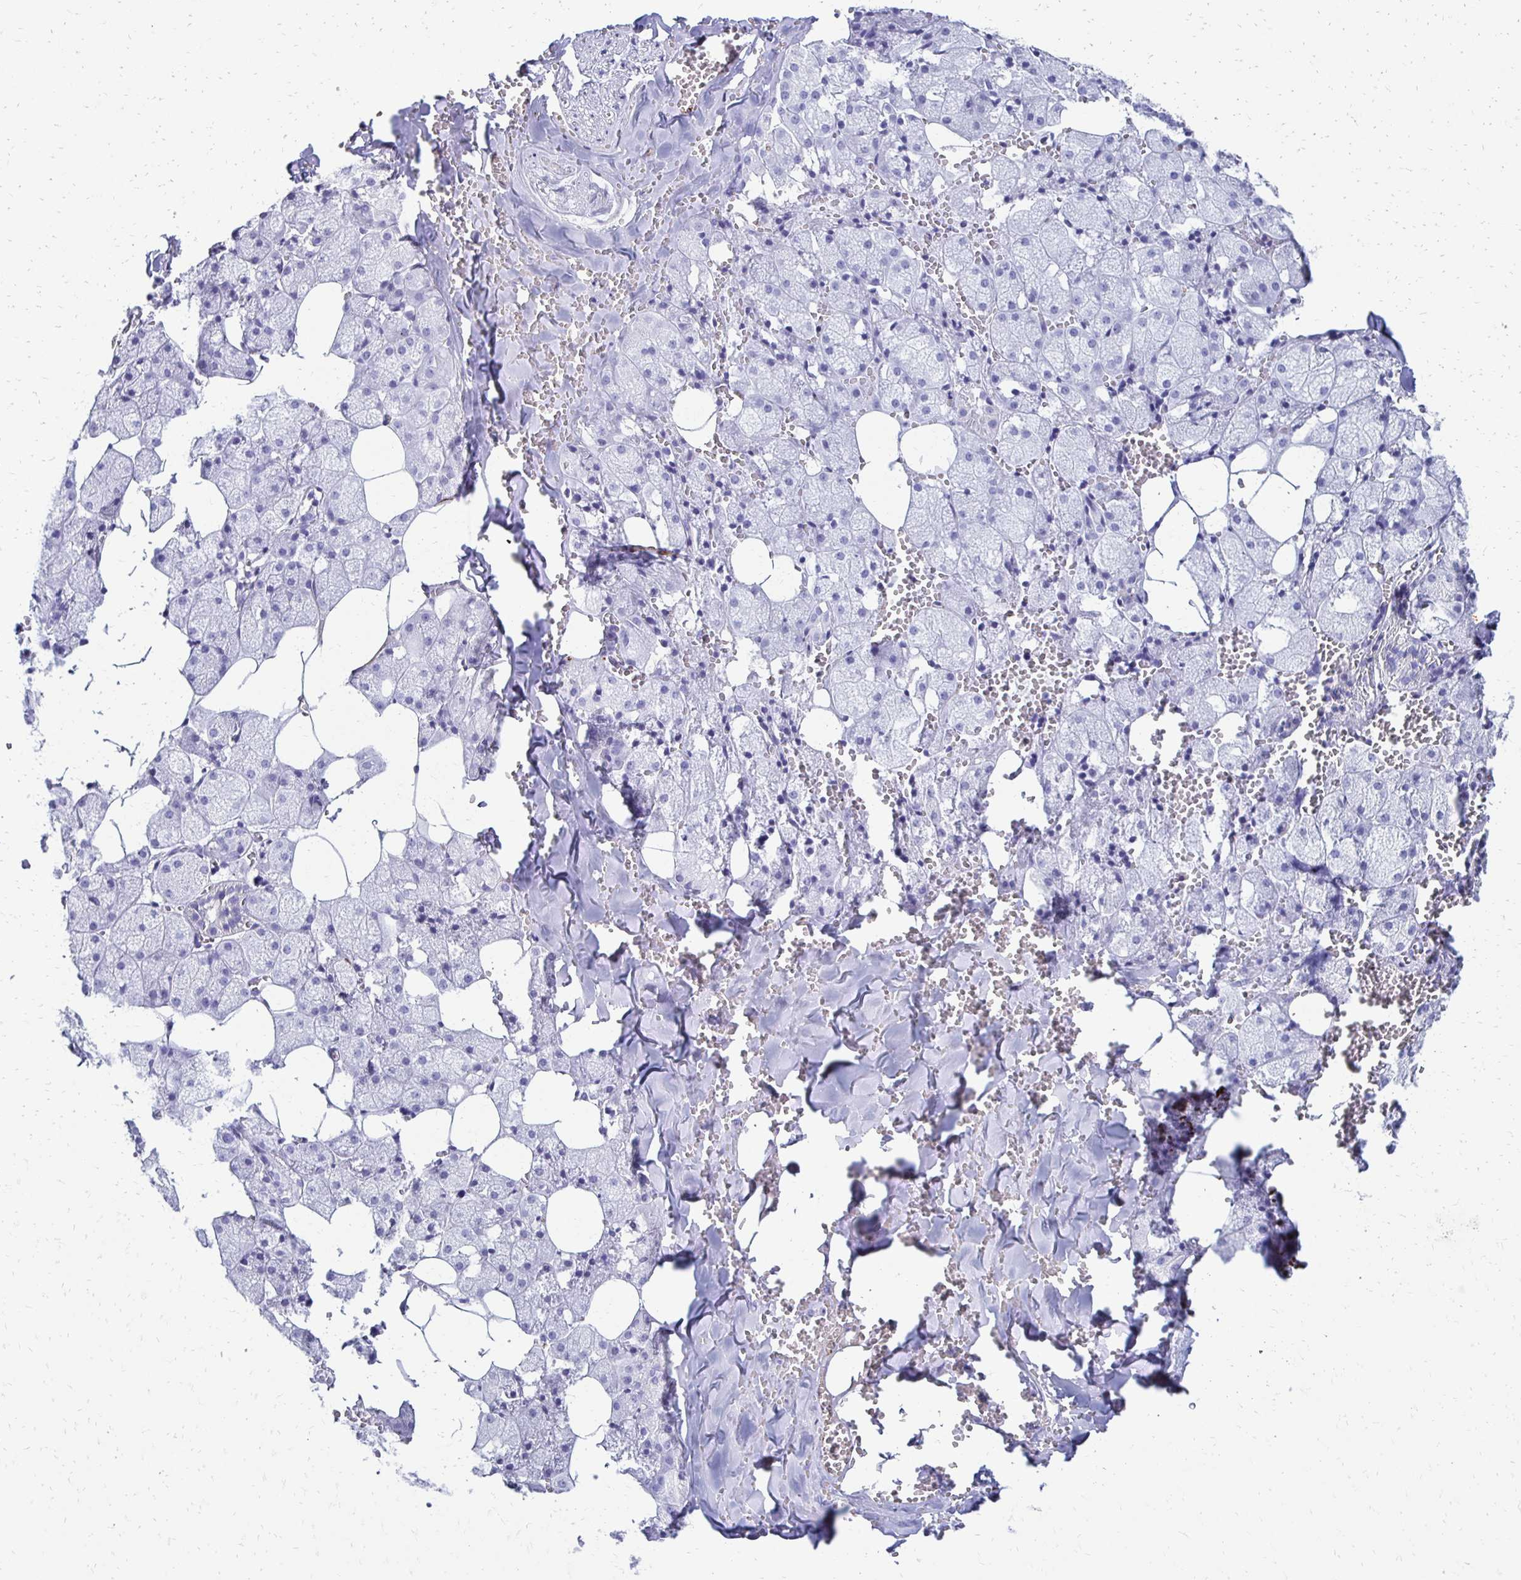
{"staining": {"intensity": "negative", "quantity": "none", "location": "none"}, "tissue": "salivary gland", "cell_type": "Glandular cells", "image_type": "normal", "snomed": [{"axis": "morphology", "description": "Normal tissue, NOS"}, {"axis": "topography", "description": "Salivary gland"}, {"axis": "topography", "description": "Peripheral nerve tissue"}], "caption": "This is an IHC micrograph of unremarkable human salivary gland. There is no positivity in glandular cells.", "gene": "TMEM54", "patient": {"sex": "male", "age": 38}}